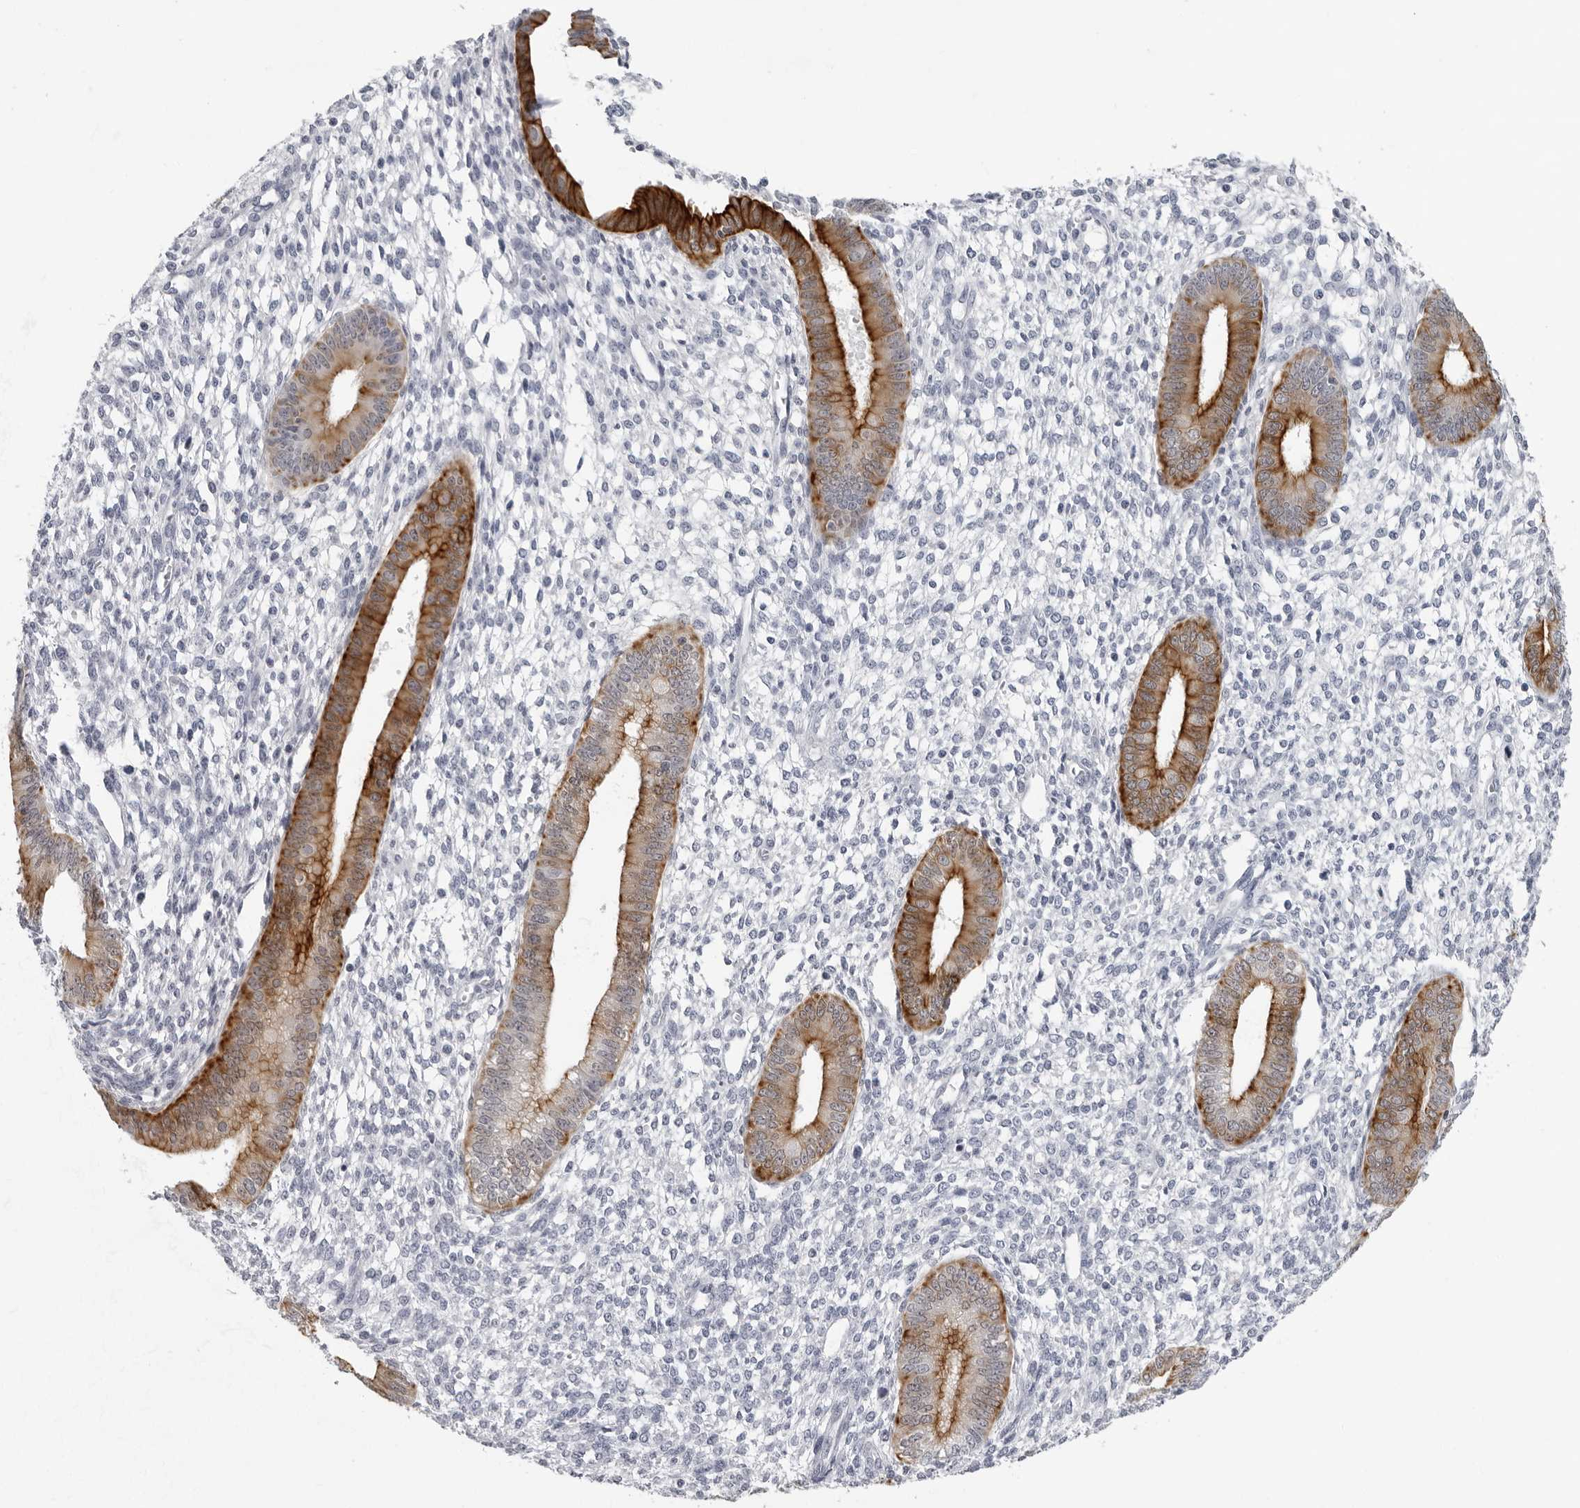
{"staining": {"intensity": "negative", "quantity": "none", "location": "none"}, "tissue": "endometrium", "cell_type": "Cells in endometrial stroma", "image_type": "normal", "snomed": [{"axis": "morphology", "description": "Normal tissue, NOS"}, {"axis": "topography", "description": "Endometrium"}], "caption": "Immunohistochemistry of unremarkable endometrium reveals no expression in cells in endometrial stroma.", "gene": "CCDC28B", "patient": {"sex": "female", "age": 46}}